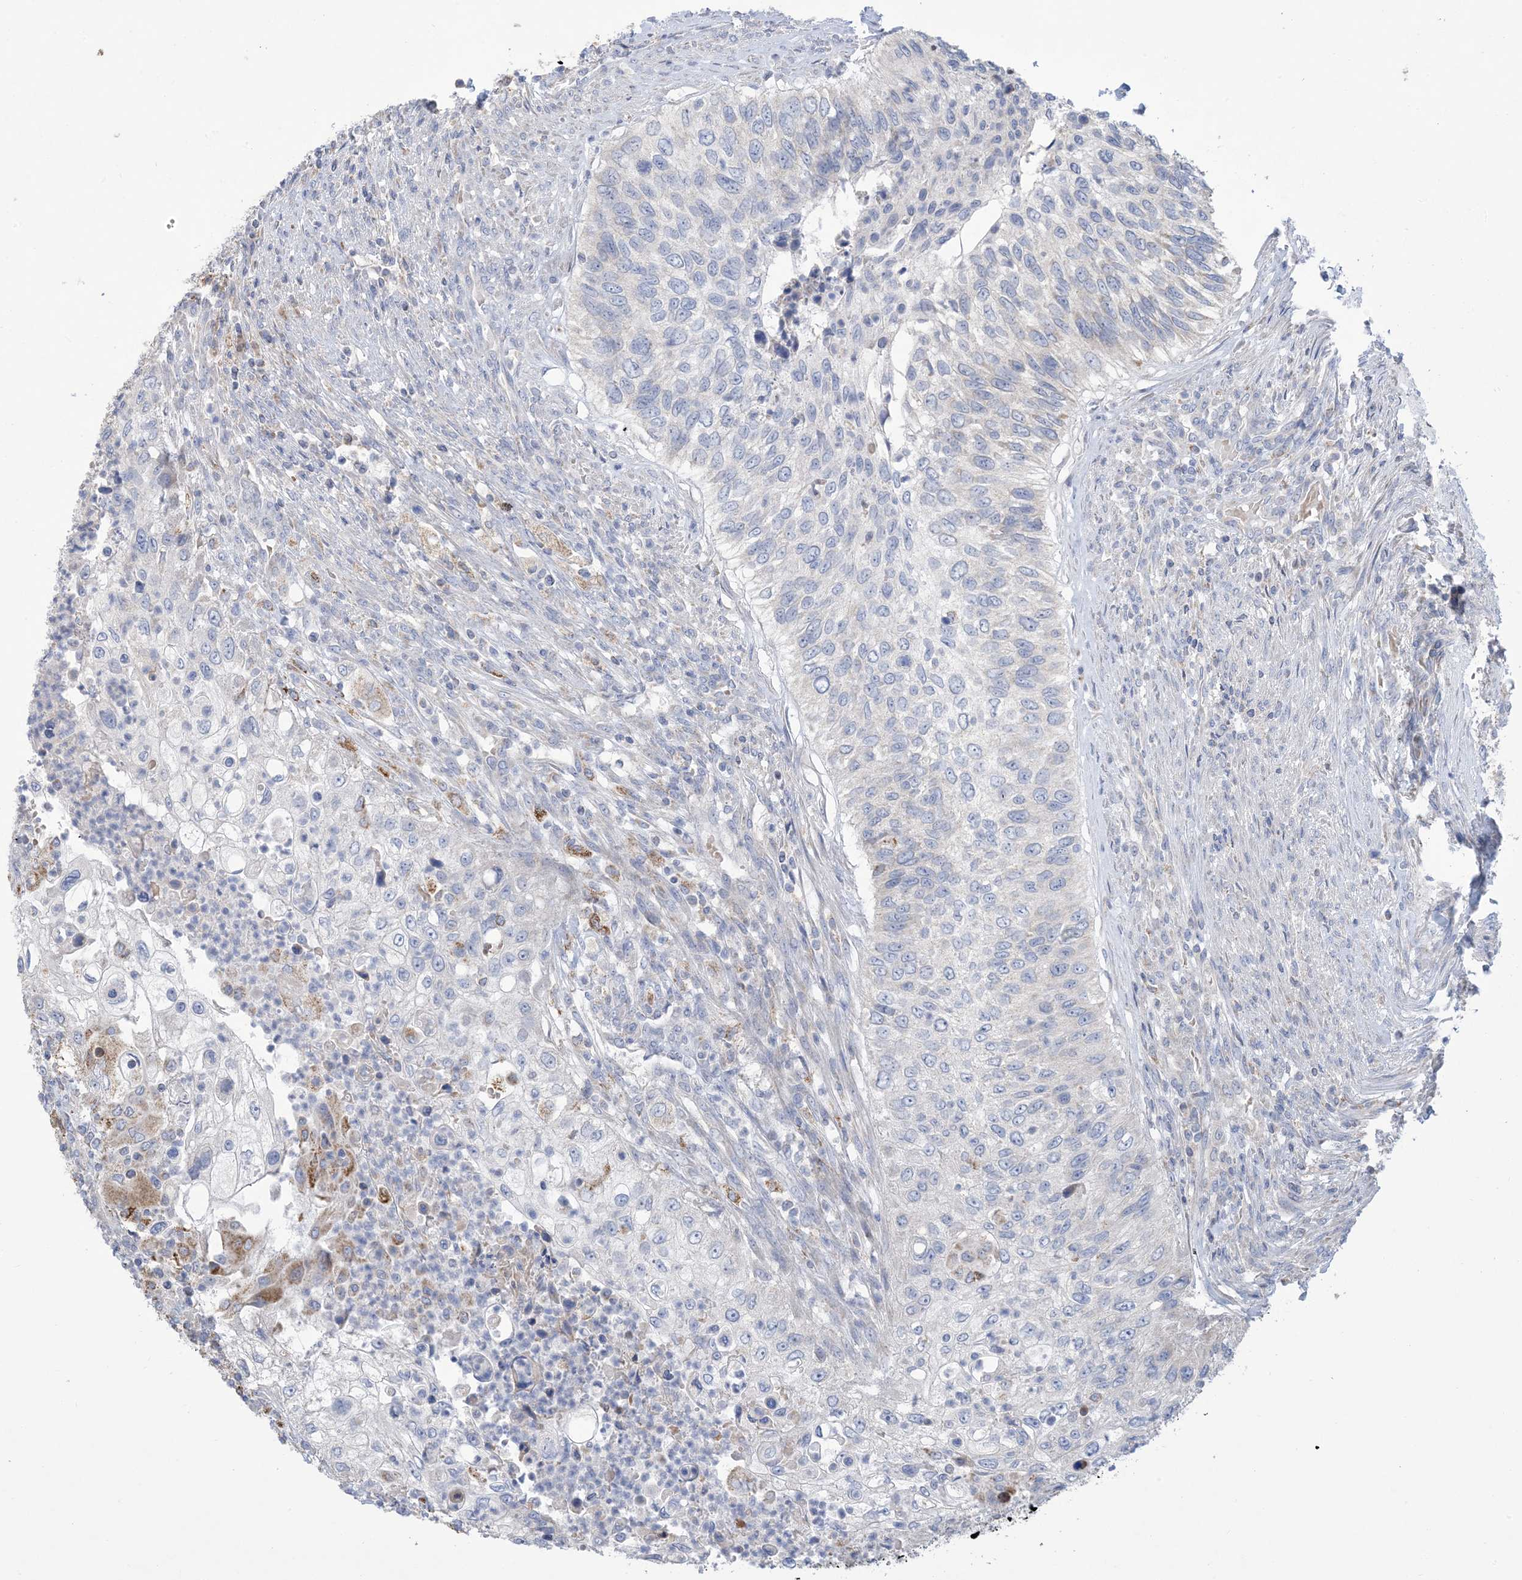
{"staining": {"intensity": "negative", "quantity": "none", "location": "none"}, "tissue": "urothelial cancer", "cell_type": "Tumor cells", "image_type": "cancer", "snomed": [{"axis": "morphology", "description": "Urothelial carcinoma, High grade"}, {"axis": "topography", "description": "Urinary bladder"}], "caption": "Histopathology image shows no significant protein staining in tumor cells of high-grade urothelial carcinoma.", "gene": "CLEC16A", "patient": {"sex": "female", "age": 60}}